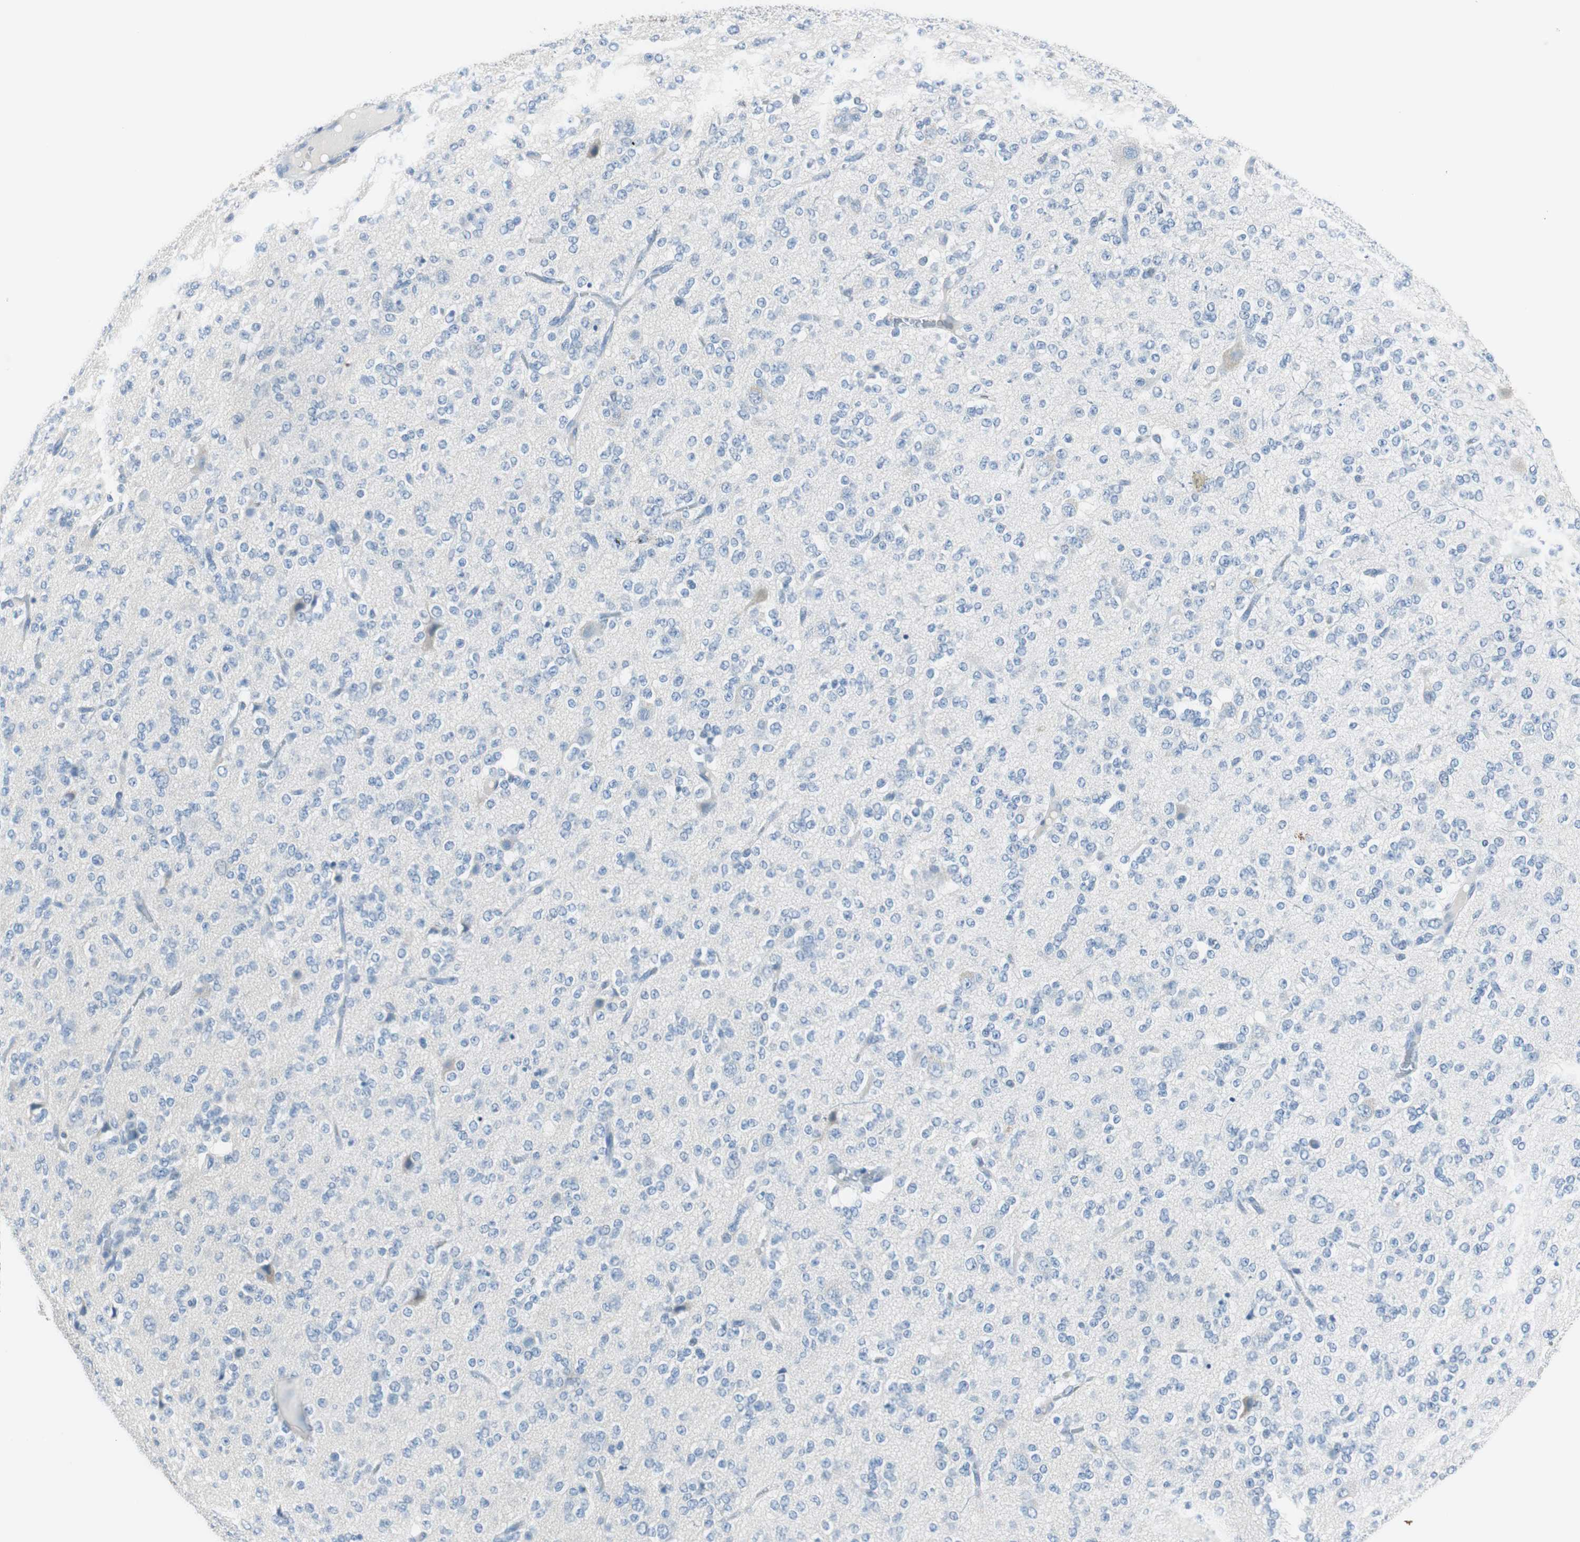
{"staining": {"intensity": "negative", "quantity": "none", "location": "none"}, "tissue": "glioma", "cell_type": "Tumor cells", "image_type": "cancer", "snomed": [{"axis": "morphology", "description": "Glioma, malignant, Low grade"}, {"axis": "topography", "description": "Brain"}], "caption": "The micrograph exhibits no staining of tumor cells in low-grade glioma (malignant). (Immunohistochemistry, brightfield microscopy, high magnification).", "gene": "FBP1", "patient": {"sex": "male", "age": 38}}